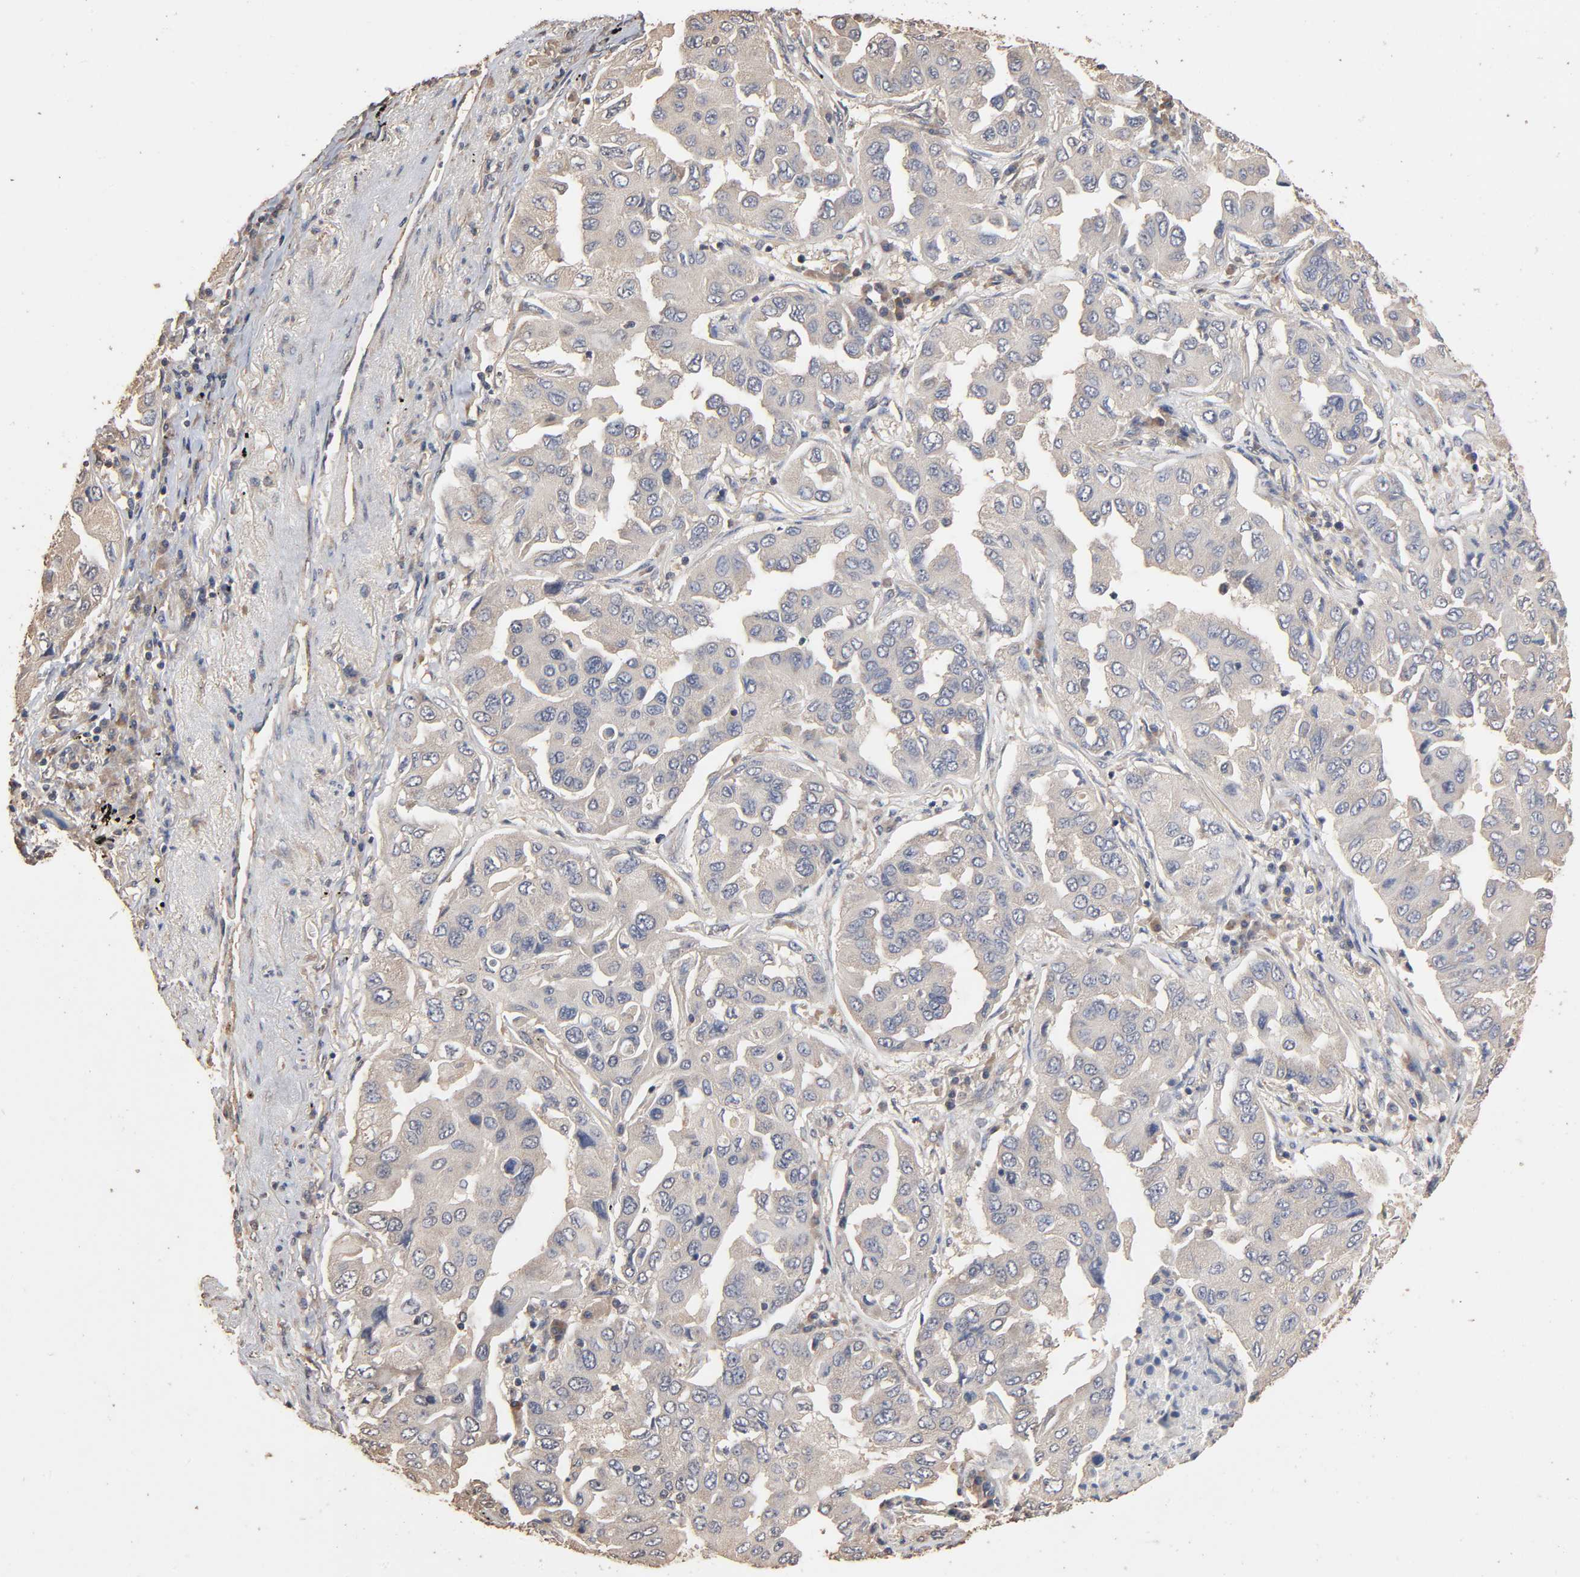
{"staining": {"intensity": "negative", "quantity": "none", "location": "none"}, "tissue": "lung cancer", "cell_type": "Tumor cells", "image_type": "cancer", "snomed": [{"axis": "morphology", "description": "Adenocarcinoma, NOS"}, {"axis": "topography", "description": "Lung"}], "caption": "IHC micrograph of lung cancer (adenocarcinoma) stained for a protein (brown), which displays no expression in tumor cells.", "gene": "ARHGEF7", "patient": {"sex": "female", "age": 65}}